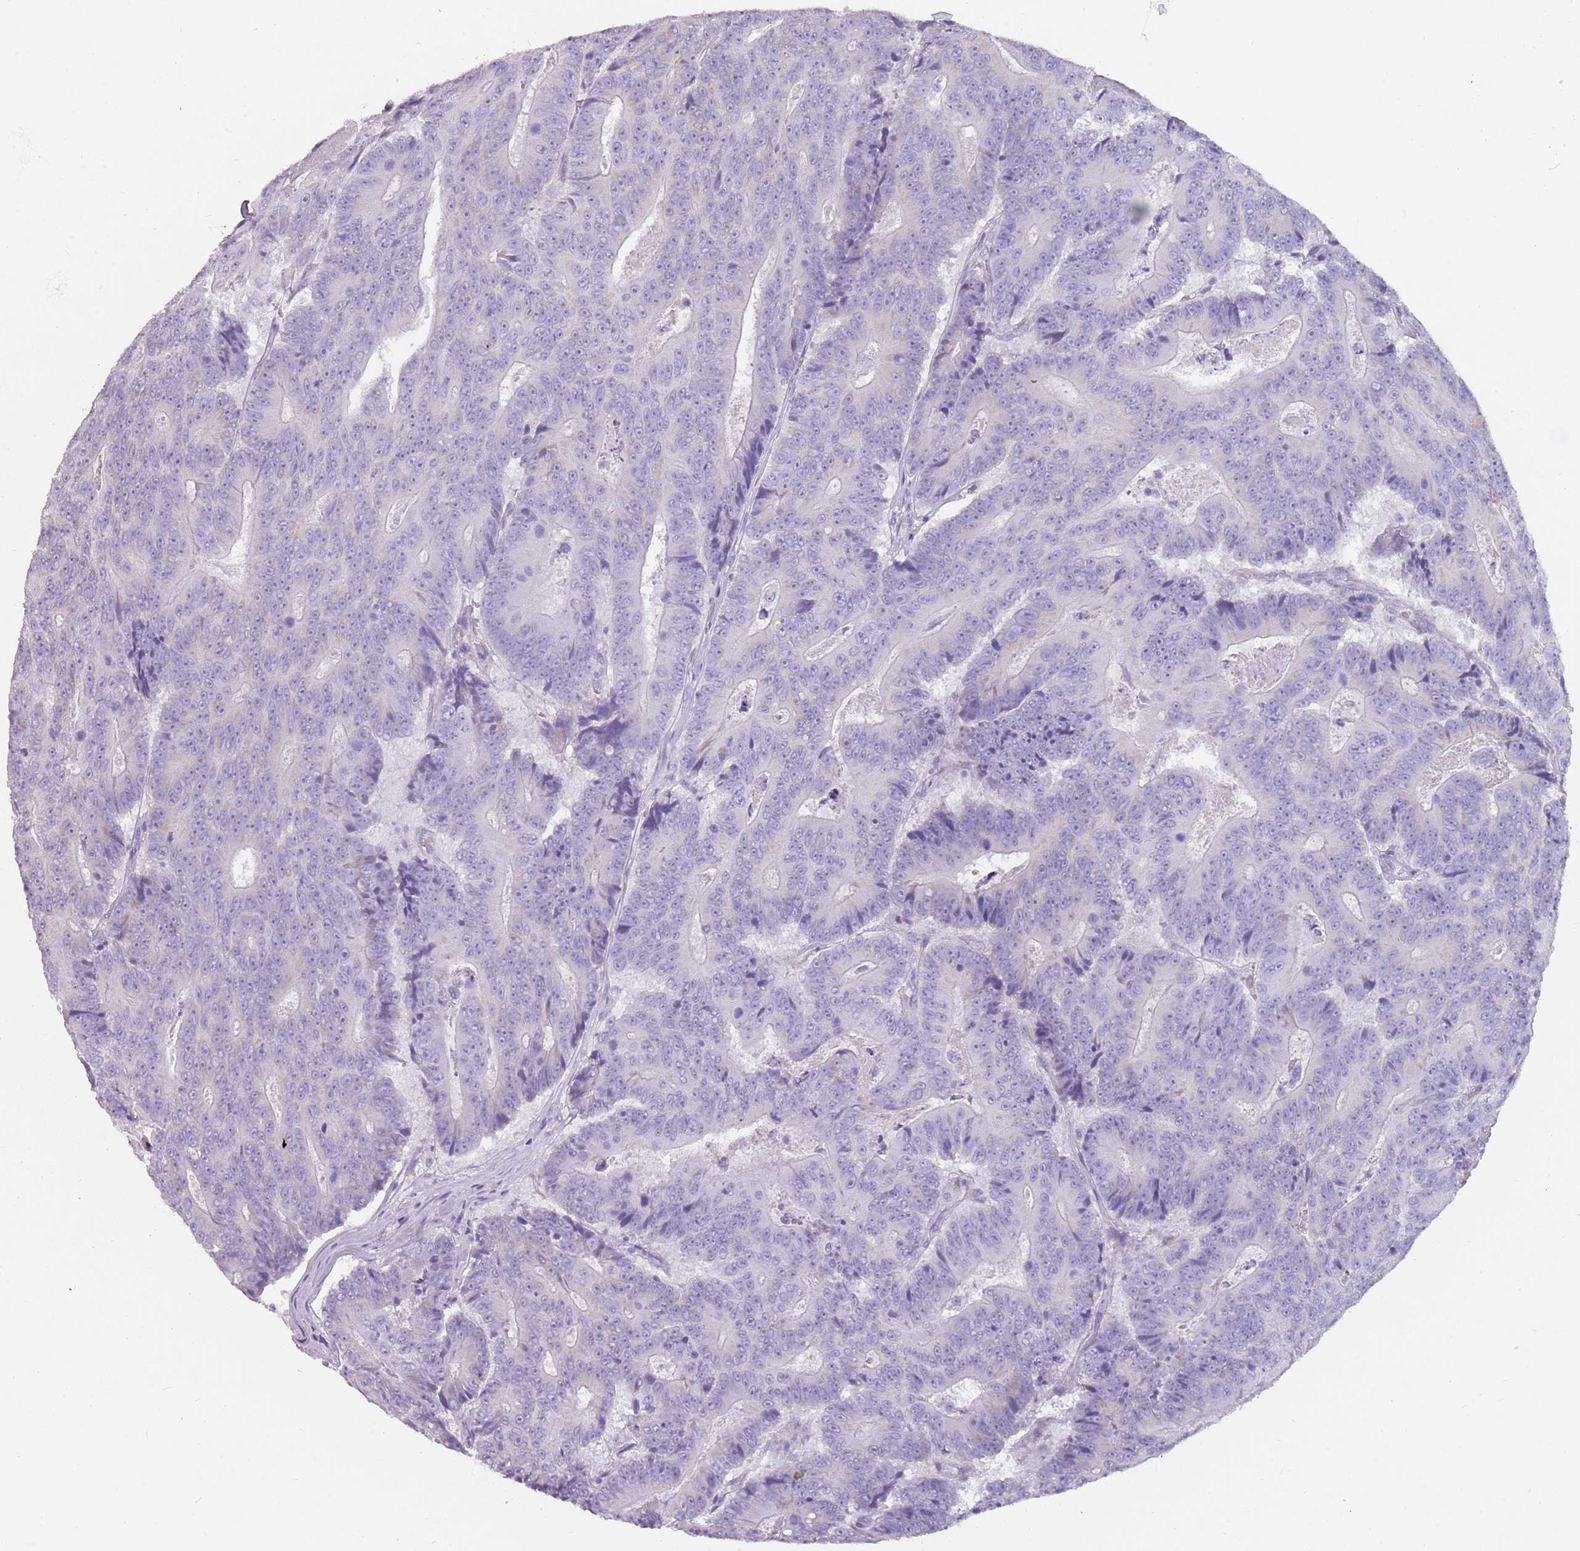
{"staining": {"intensity": "negative", "quantity": "none", "location": "none"}, "tissue": "colorectal cancer", "cell_type": "Tumor cells", "image_type": "cancer", "snomed": [{"axis": "morphology", "description": "Adenocarcinoma, NOS"}, {"axis": "topography", "description": "Colon"}], "caption": "Protein analysis of colorectal cancer (adenocarcinoma) demonstrates no significant staining in tumor cells. (Brightfield microscopy of DAB immunohistochemistry at high magnification).", "gene": "DDX4", "patient": {"sex": "male", "age": 83}}